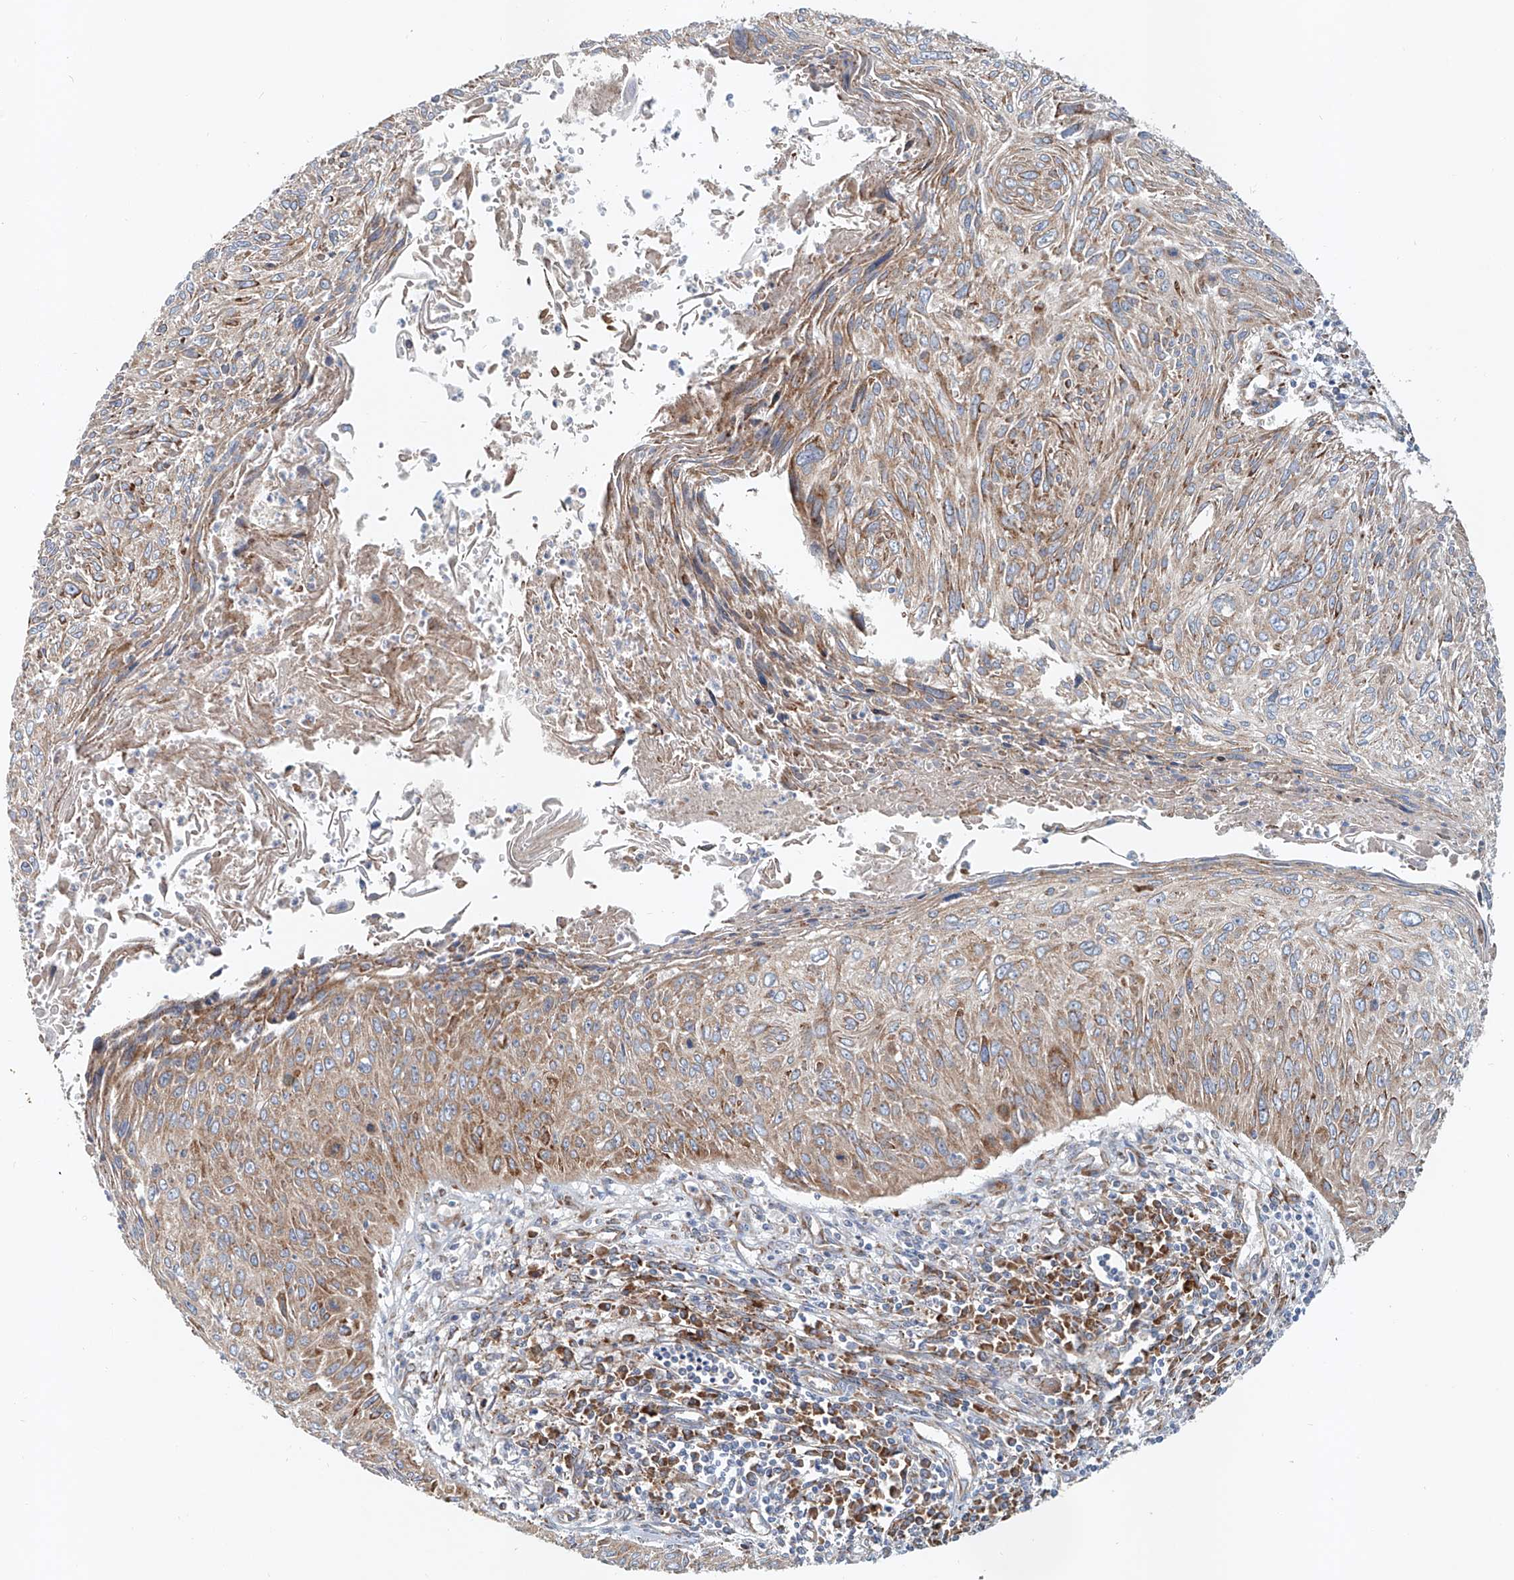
{"staining": {"intensity": "moderate", "quantity": "25%-75%", "location": "cytoplasmic/membranous"}, "tissue": "cervical cancer", "cell_type": "Tumor cells", "image_type": "cancer", "snomed": [{"axis": "morphology", "description": "Squamous cell carcinoma, NOS"}, {"axis": "topography", "description": "Cervix"}], "caption": "Cervical squamous cell carcinoma stained with DAB (3,3'-diaminobenzidine) immunohistochemistry (IHC) exhibits medium levels of moderate cytoplasmic/membranous expression in about 25%-75% of tumor cells.", "gene": "SNAP29", "patient": {"sex": "female", "age": 51}}